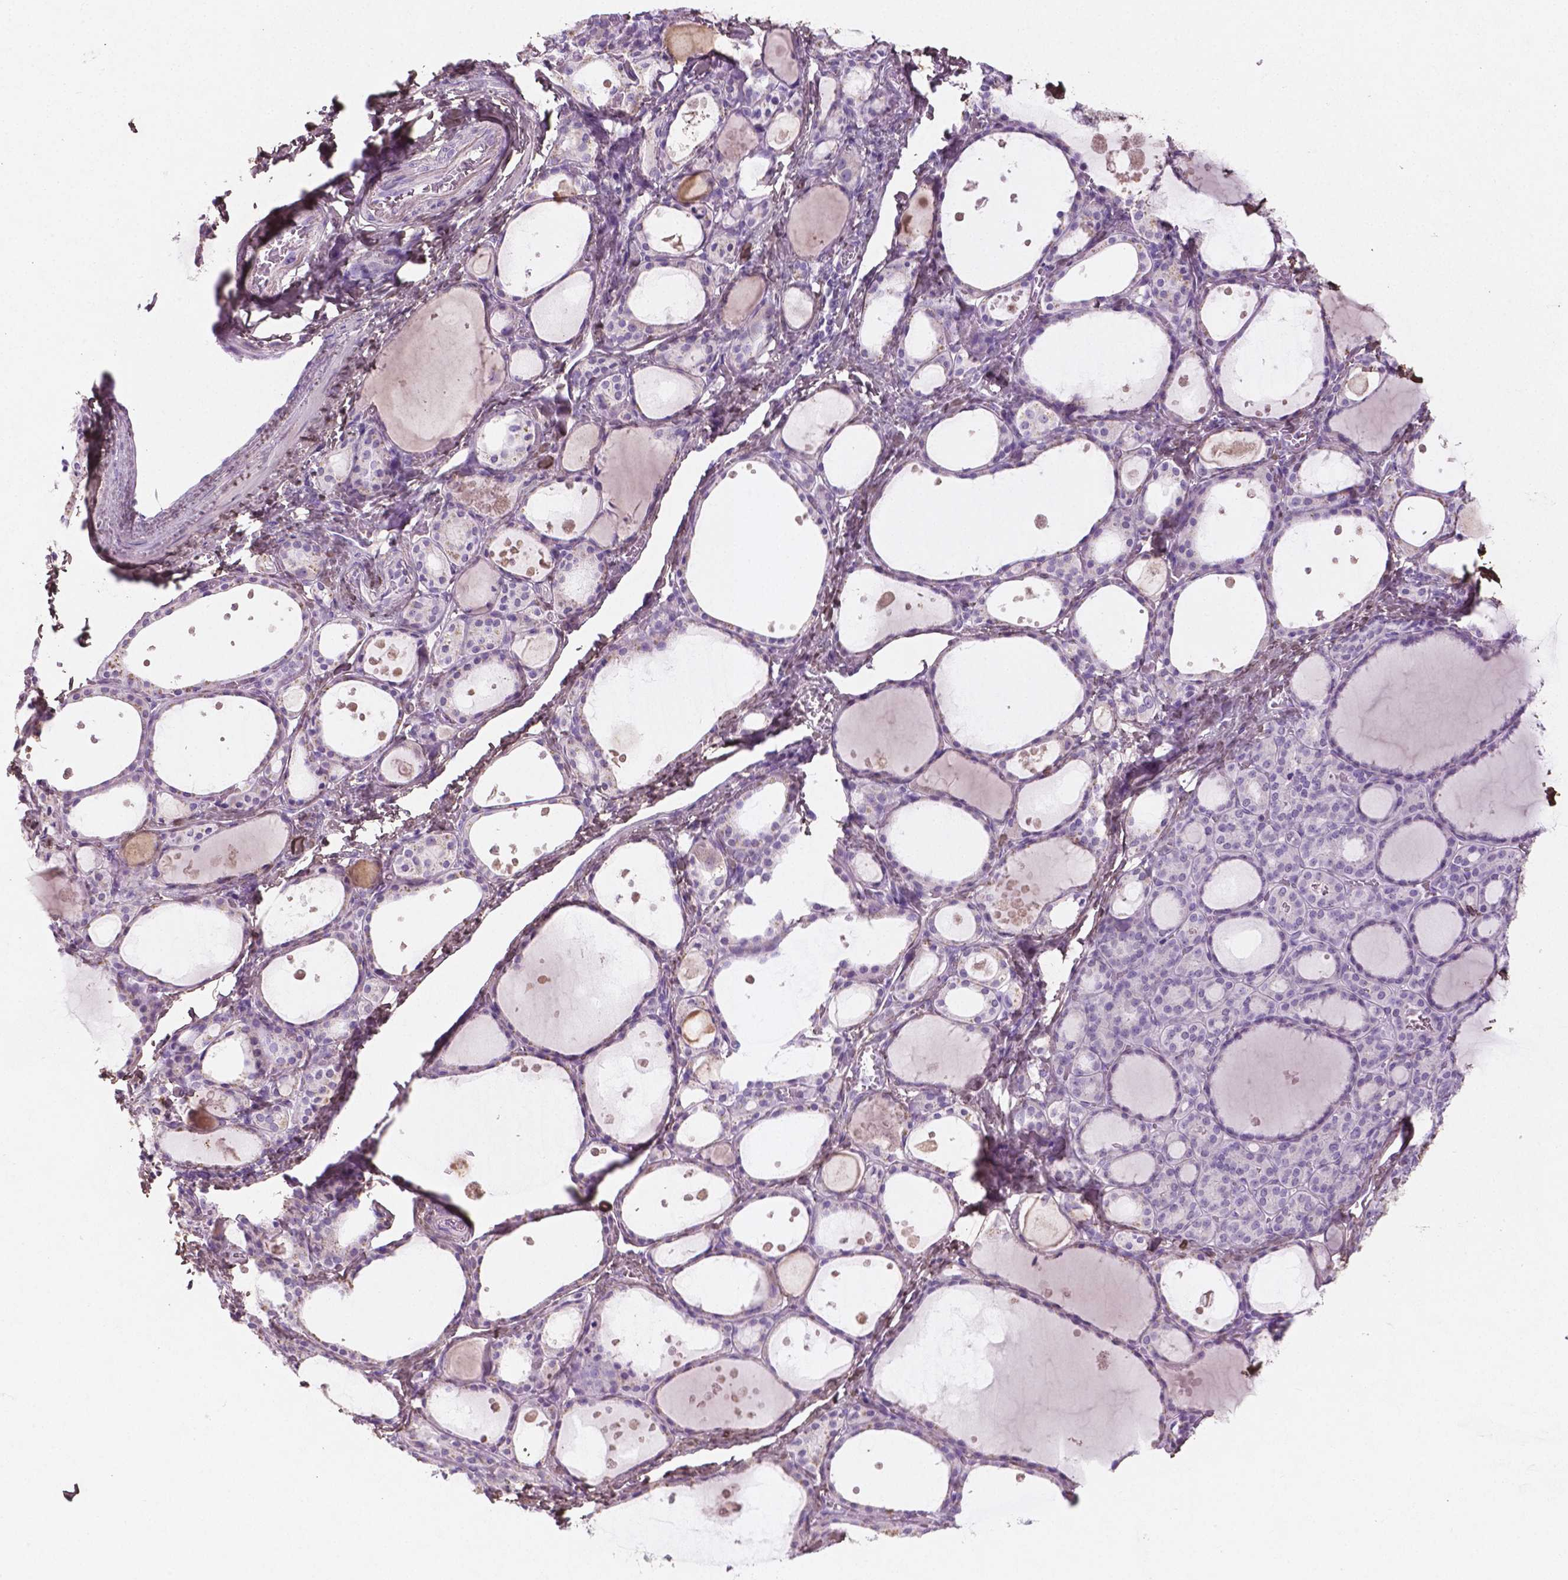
{"staining": {"intensity": "negative", "quantity": "none", "location": "none"}, "tissue": "thyroid gland", "cell_type": "Glandular cells", "image_type": "normal", "snomed": [{"axis": "morphology", "description": "Normal tissue, NOS"}, {"axis": "topography", "description": "Thyroid gland"}], "caption": "Protein analysis of normal thyroid gland exhibits no significant expression in glandular cells. Brightfield microscopy of immunohistochemistry (IHC) stained with DAB (3,3'-diaminobenzidine) (brown) and hematoxylin (blue), captured at high magnification.", "gene": "DLG2", "patient": {"sex": "male", "age": 68}}